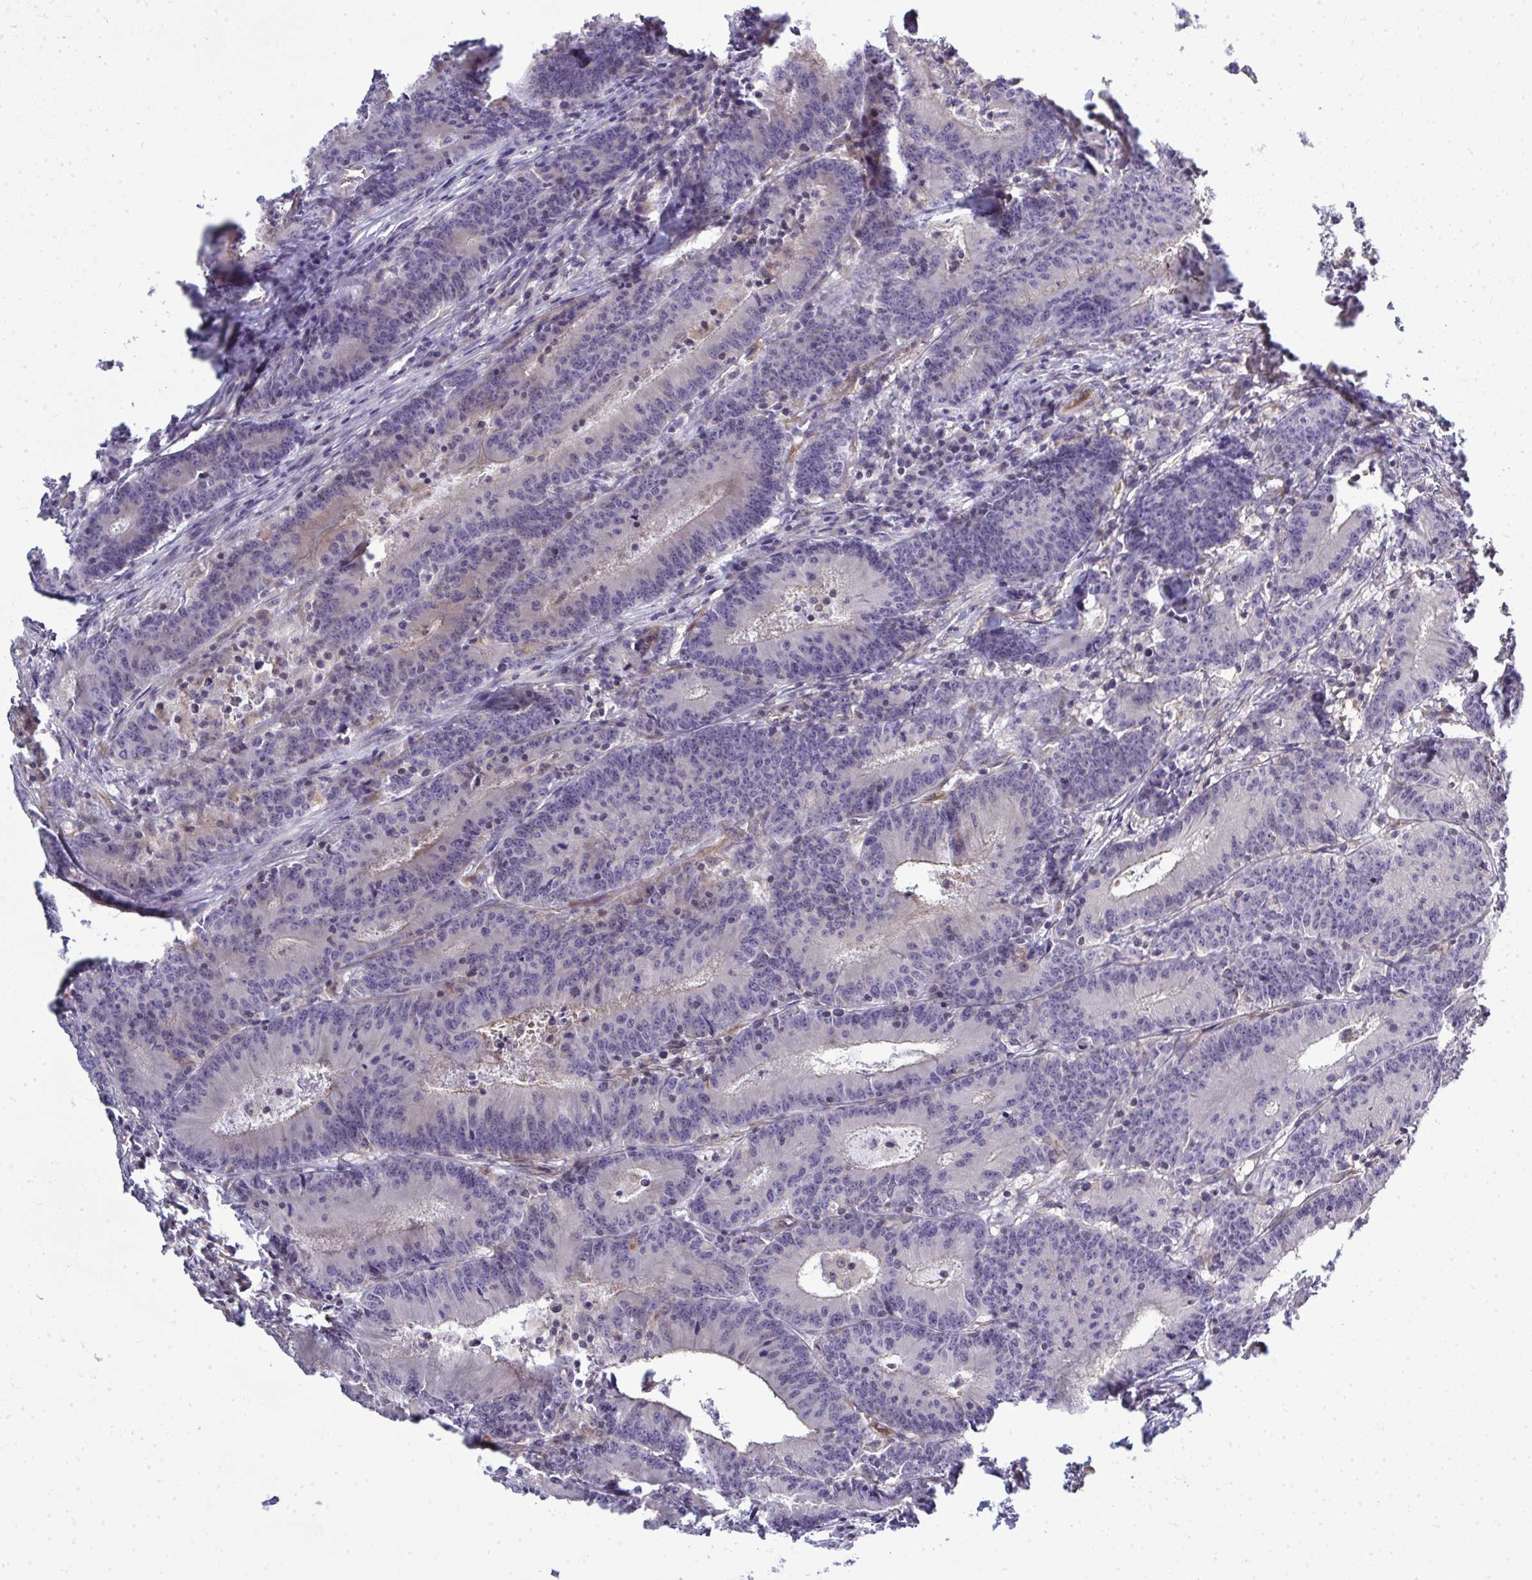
{"staining": {"intensity": "weak", "quantity": "<25%", "location": "cytoplasmic/membranous"}, "tissue": "colorectal cancer", "cell_type": "Tumor cells", "image_type": "cancer", "snomed": [{"axis": "morphology", "description": "Adenocarcinoma, NOS"}, {"axis": "topography", "description": "Colon"}], "caption": "Image shows no significant protein staining in tumor cells of colorectal adenocarcinoma.", "gene": "FUT10", "patient": {"sex": "female", "age": 78}}